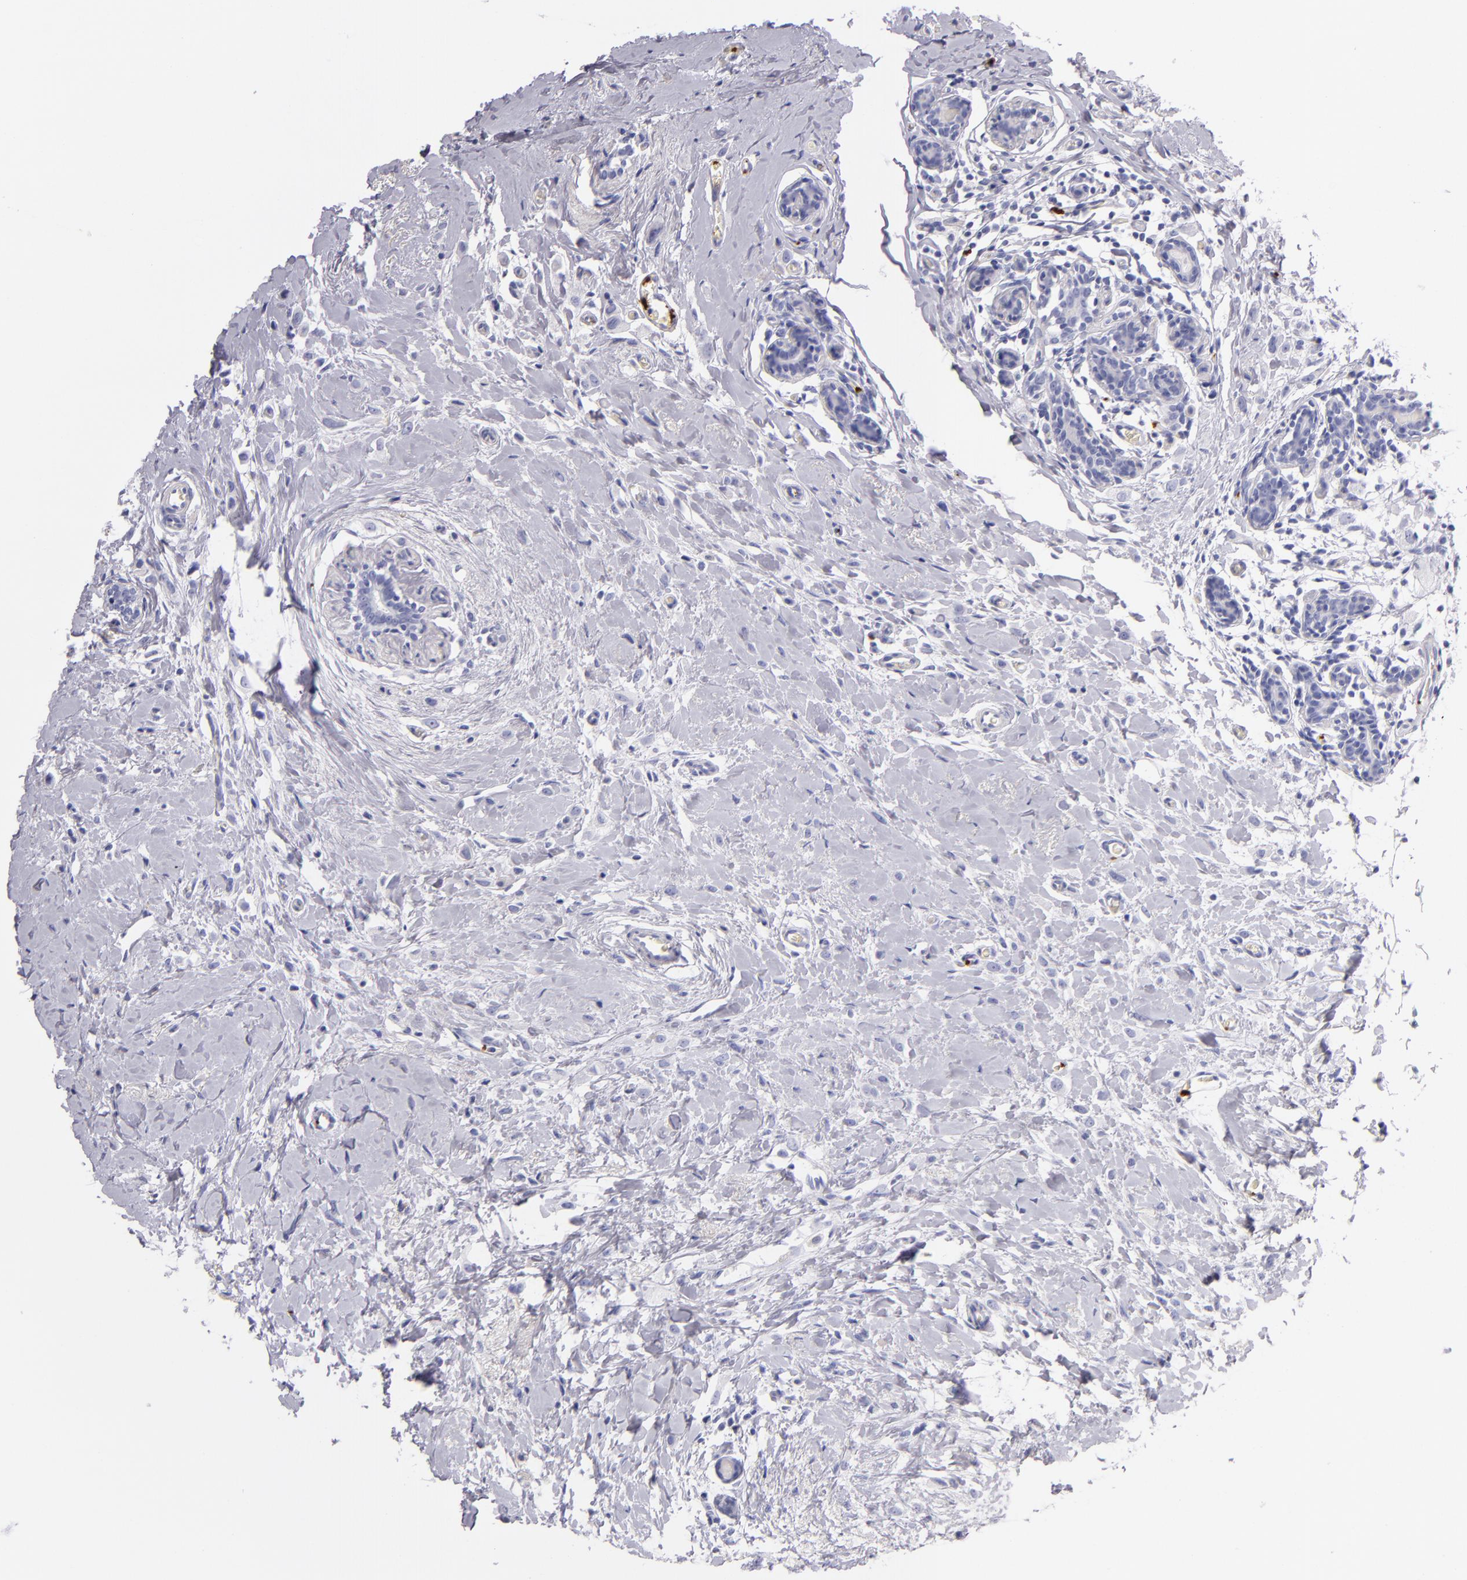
{"staining": {"intensity": "negative", "quantity": "none", "location": "none"}, "tissue": "breast cancer", "cell_type": "Tumor cells", "image_type": "cancer", "snomed": [{"axis": "morphology", "description": "Lobular carcinoma"}, {"axis": "topography", "description": "Breast"}], "caption": "Immunohistochemical staining of breast cancer reveals no significant expression in tumor cells. Brightfield microscopy of IHC stained with DAB (3,3'-diaminobenzidine) (brown) and hematoxylin (blue), captured at high magnification.", "gene": "GP1BA", "patient": {"sex": "female", "age": 57}}